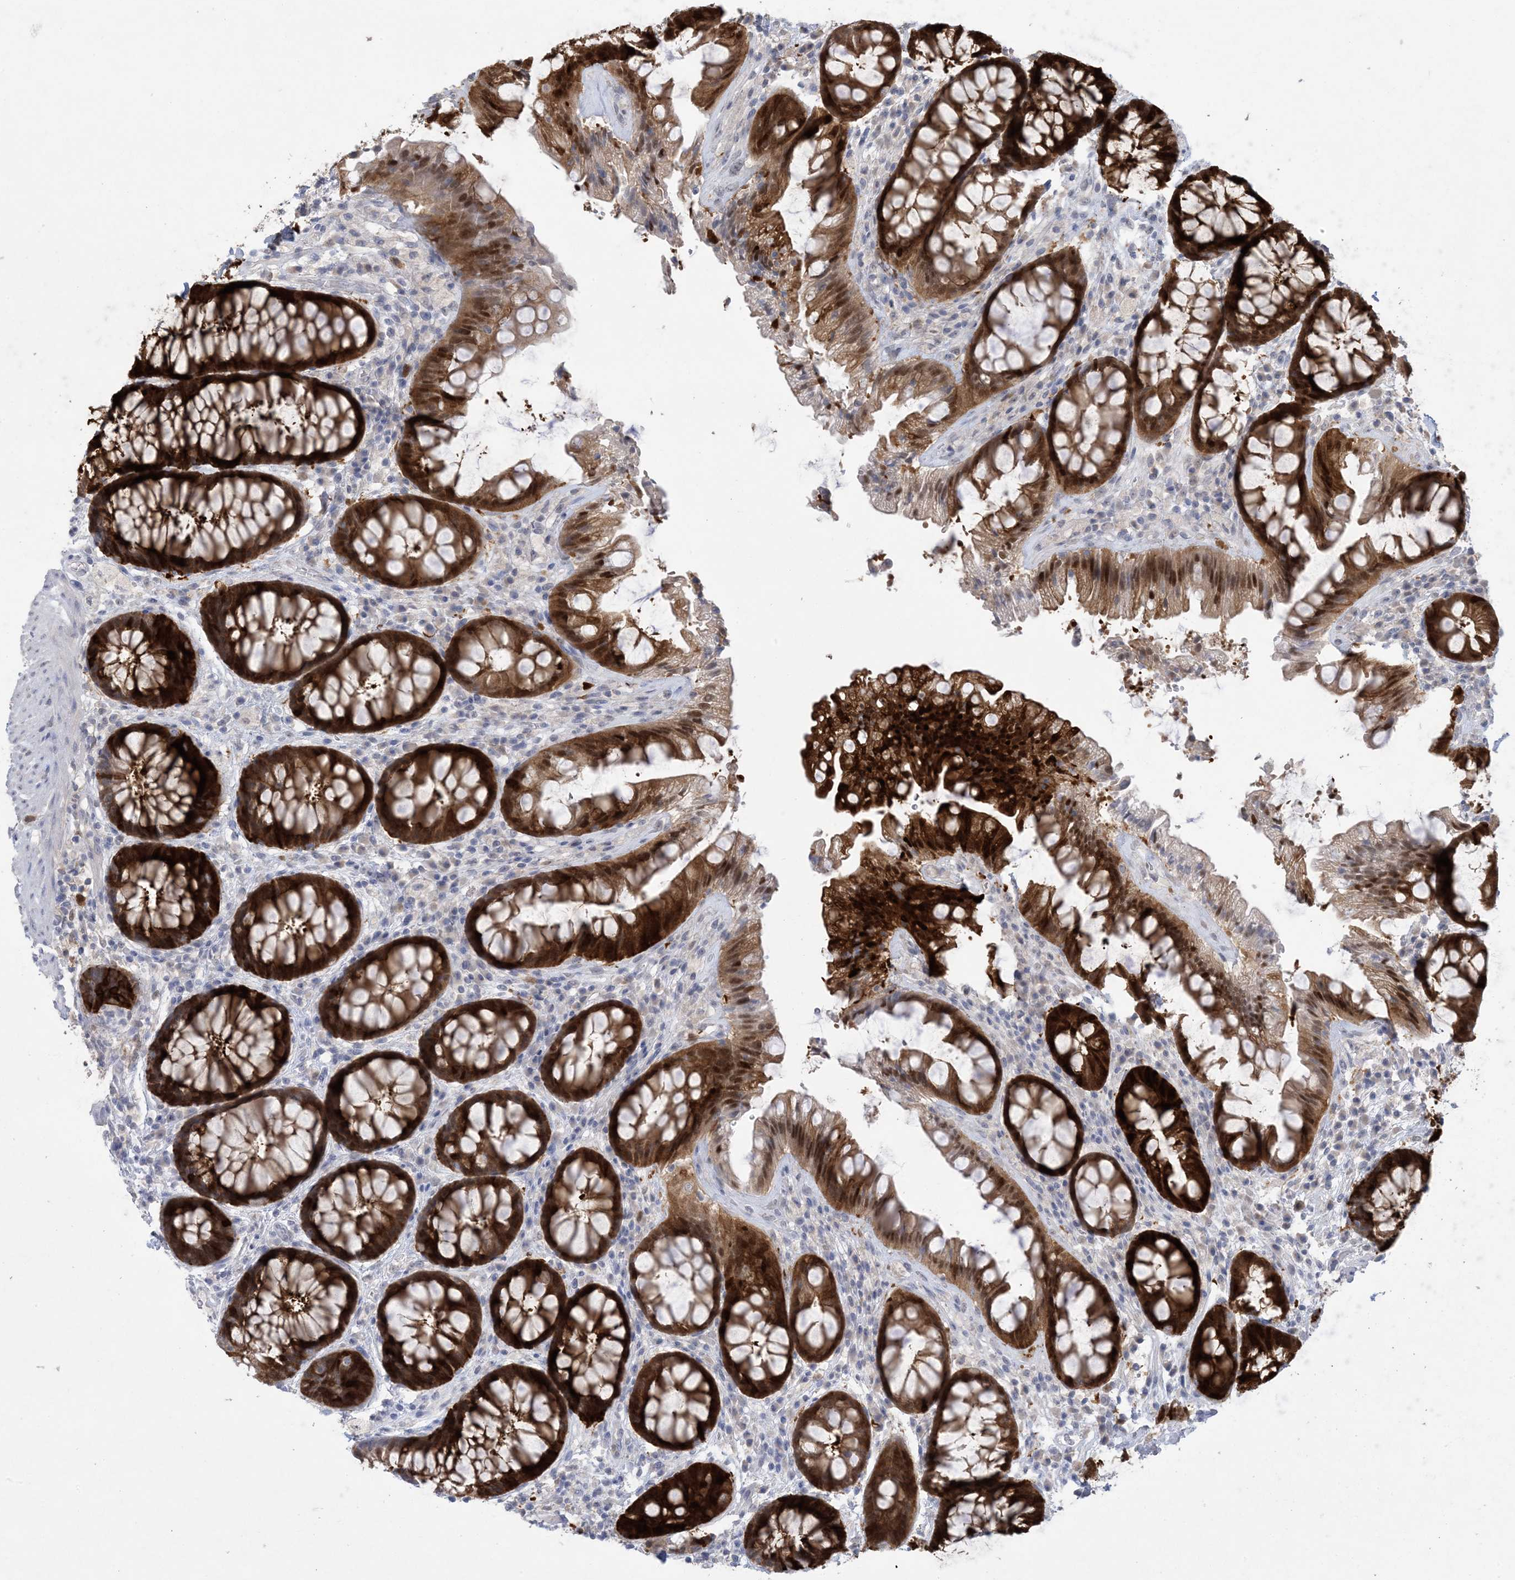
{"staining": {"intensity": "strong", "quantity": ">75%", "location": "cytoplasmic/membranous,nuclear"}, "tissue": "rectum", "cell_type": "Glandular cells", "image_type": "normal", "snomed": [{"axis": "morphology", "description": "Normal tissue, NOS"}, {"axis": "topography", "description": "Rectum"}], "caption": "This image reveals immunohistochemistry (IHC) staining of normal human rectum, with high strong cytoplasmic/membranous,nuclear expression in about >75% of glandular cells.", "gene": "HMGCS1", "patient": {"sex": "female", "age": 46}}